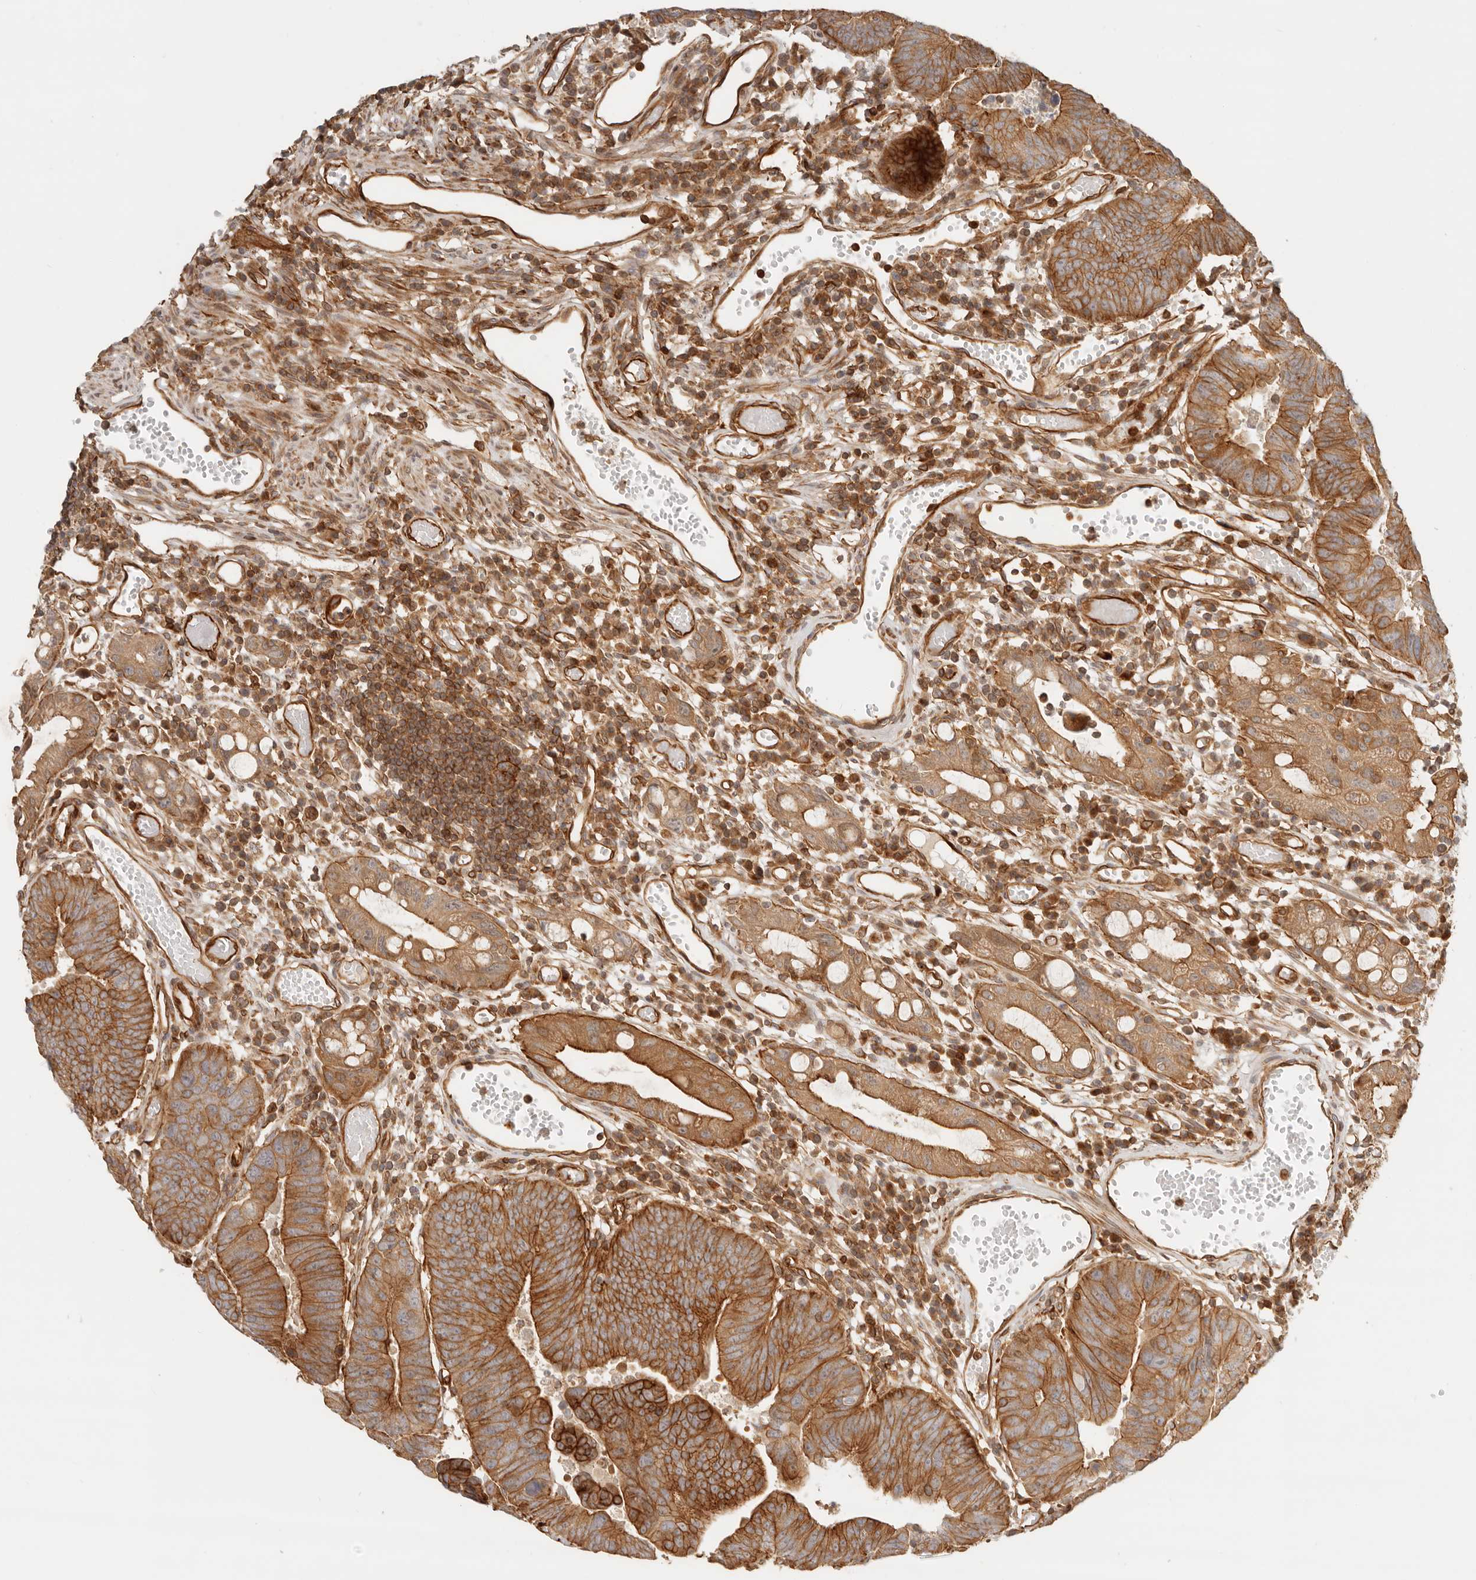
{"staining": {"intensity": "moderate", "quantity": ">75%", "location": "cytoplasmic/membranous"}, "tissue": "colorectal cancer", "cell_type": "Tumor cells", "image_type": "cancer", "snomed": [{"axis": "morphology", "description": "Adenocarcinoma, NOS"}, {"axis": "topography", "description": "Rectum"}], "caption": "Moderate cytoplasmic/membranous expression is identified in about >75% of tumor cells in colorectal adenocarcinoma.", "gene": "UFSP1", "patient": {"sex": "female", "age": 65}}